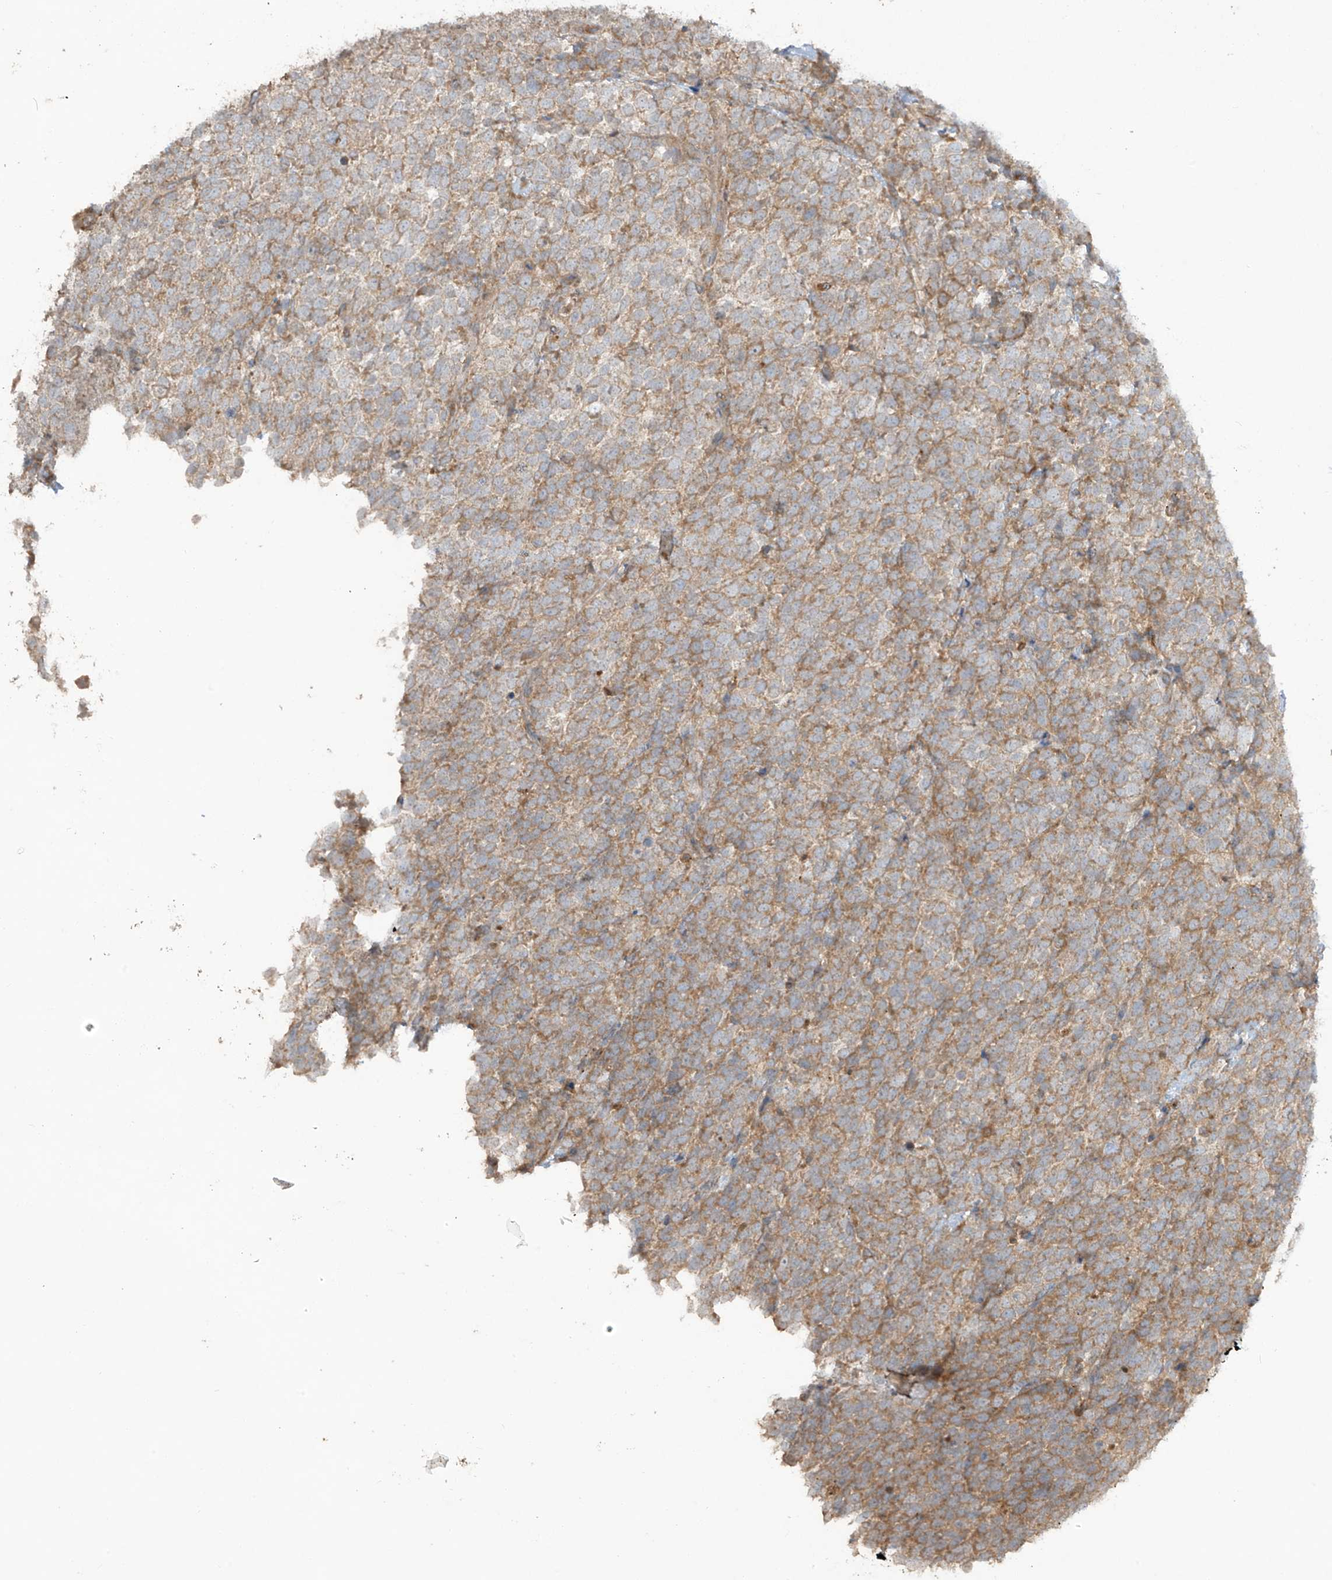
{"staining": {"intensity": "moderate", "quantity": "25%-75%", "location": "cytoplasmic/membranous"}, "tissue": "urothelial cancer", "cell_type": "Tumor cells", "image_type": "cancer", "snomed": [{"axis": "morphology", "description": "Urothelial carcinoma, High grade"}, {"axis": "topography", "description": "Urinary bladder"}], "caption": "Immunohistochemistry (DAB) staining of urothelial cancer reveals moderate cytoplasmic/membranous protein positivity in approximately 25%-75% of tumor cells.", "gene": "LDAH", "patient": {"sex": "female", "age": 80}}